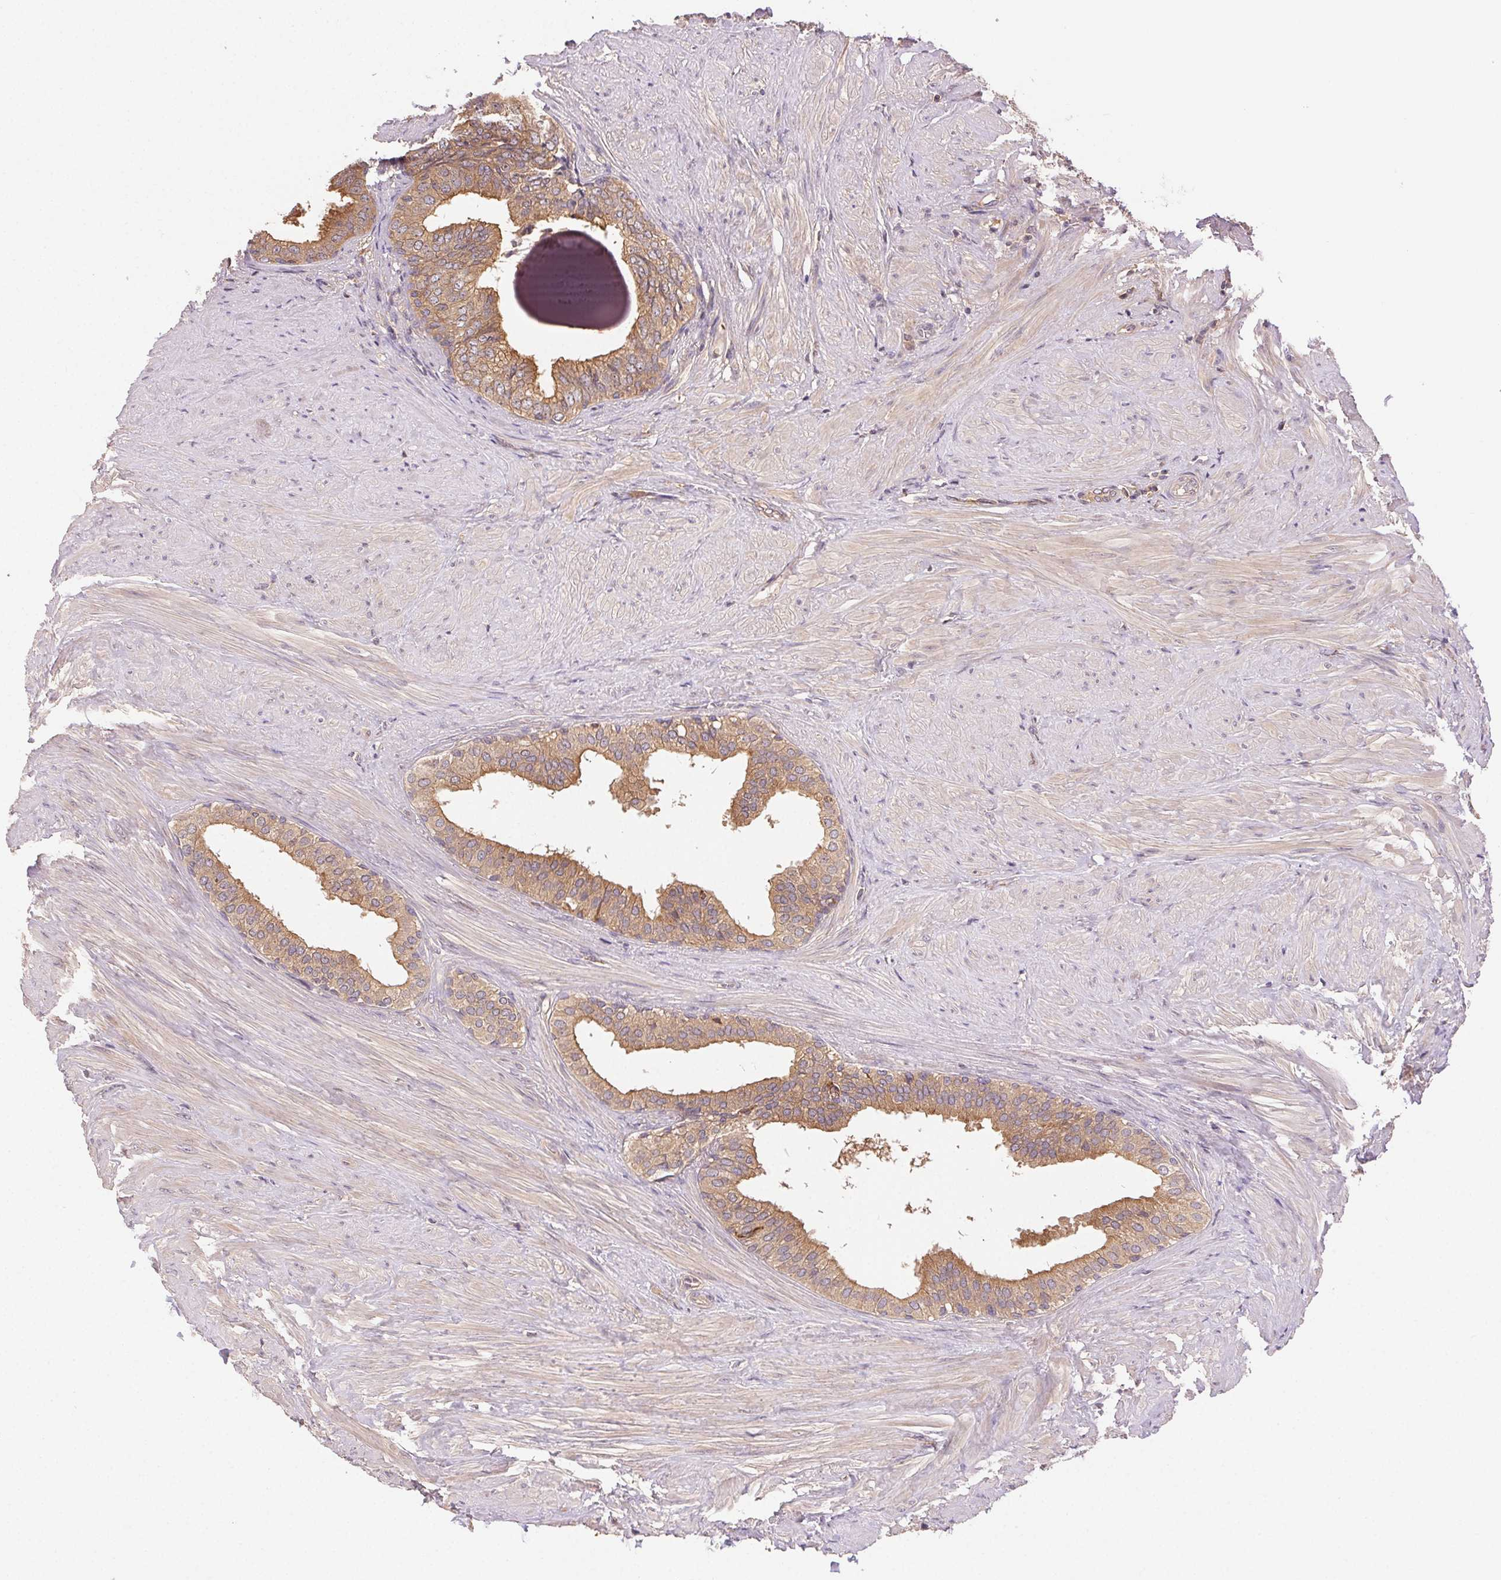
{"staining": {"intensity": "weak", "quantity": ">75%", "location": "cytoplasmic/membranous"}, "tissue": "prostate", "cell_type": "Glandular cells", "image_type": "normal", "snomed": [{"axis": "morphology", "description": "Normal tissue, NOS"}, {"axis": "topography", "description": "Prostate"}, {"axis": "topography", "description": "Peripheral nerve tissue"}], "caption": "IHC of benign human prostate shows low levels of weak cytoplasmic/membranous expression in about >75% of glandular cells.", "gene": "GDI1", "patient": {"sex": "male", "age": 55}}